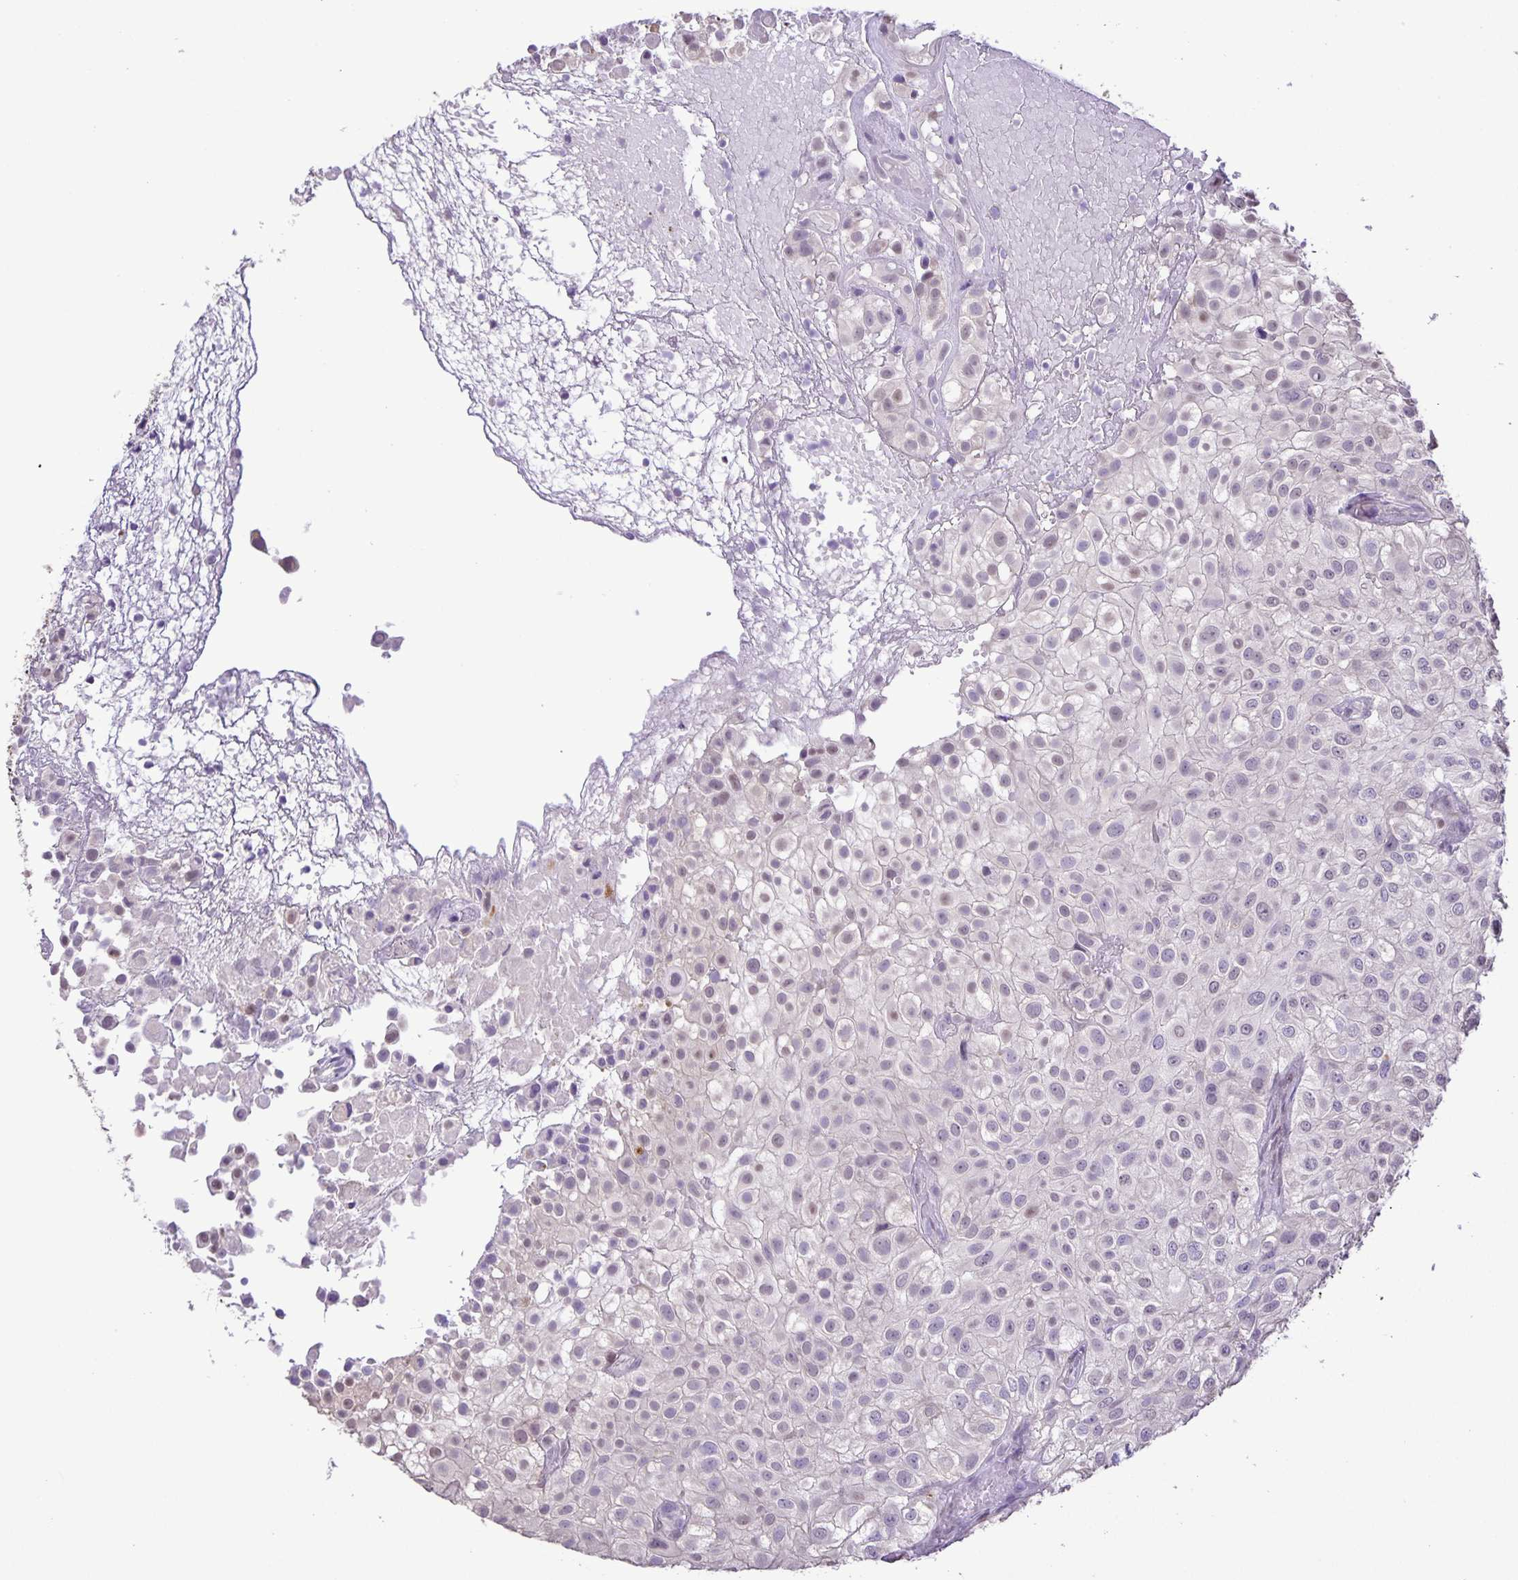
{"staining": {"intensity": "negative", "quantity": "none", "location": "none"}, "tissue": "urothelial cancer", "cell_type": "Tumor cells", "image_type": "cancer", "snomed": [{"axis": "morphology", "description": "Urothelial carcinoma, High grade"}, {"axis": "topography", "description": "Urinary bladder"}], "caption": "This is an immunohistochemistry (IHC) photomicrograph of human high-grade urothelial carcinoma. There is no positivity in tumor cells.", "gene": "ONECUT2", "patient": {"sex": "male", "age": 56}}